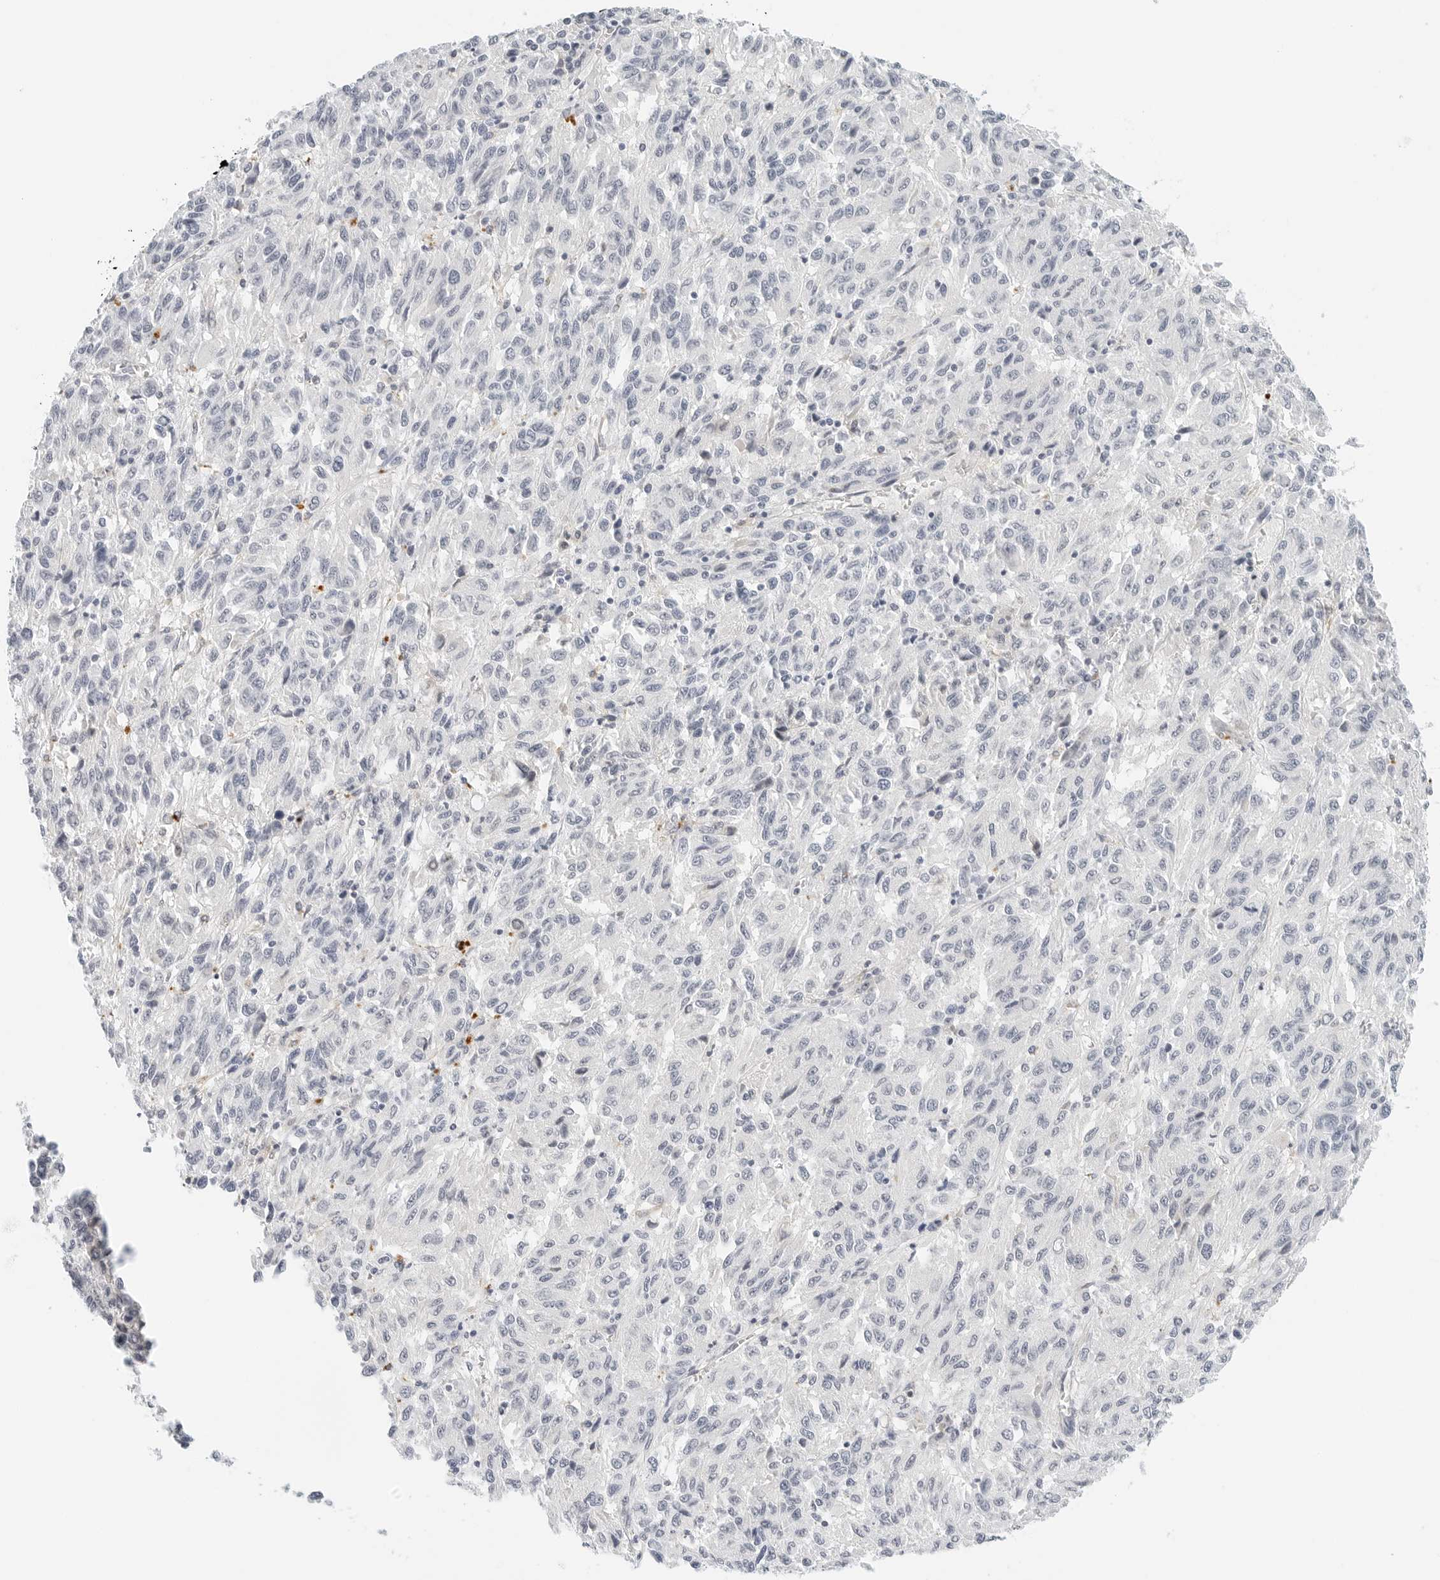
{"staining": {"intensity": "negative", "quantity": "none", "location": "none"}, "tissue": "melanoma", "cell_type": "Tumor cells", "image_type": "cancer", "snomed": [{"axis": "morphology", "description": "Malignant melanoma, Metastatic site"}, {"axis": "topography", "description": "Lung"}], "caption": "This is a image of IHC staining of melanoma, which shows no expression in tumor cells.", "gene": "PKDCC", "patient": {"sex": "male", "age": 64}}